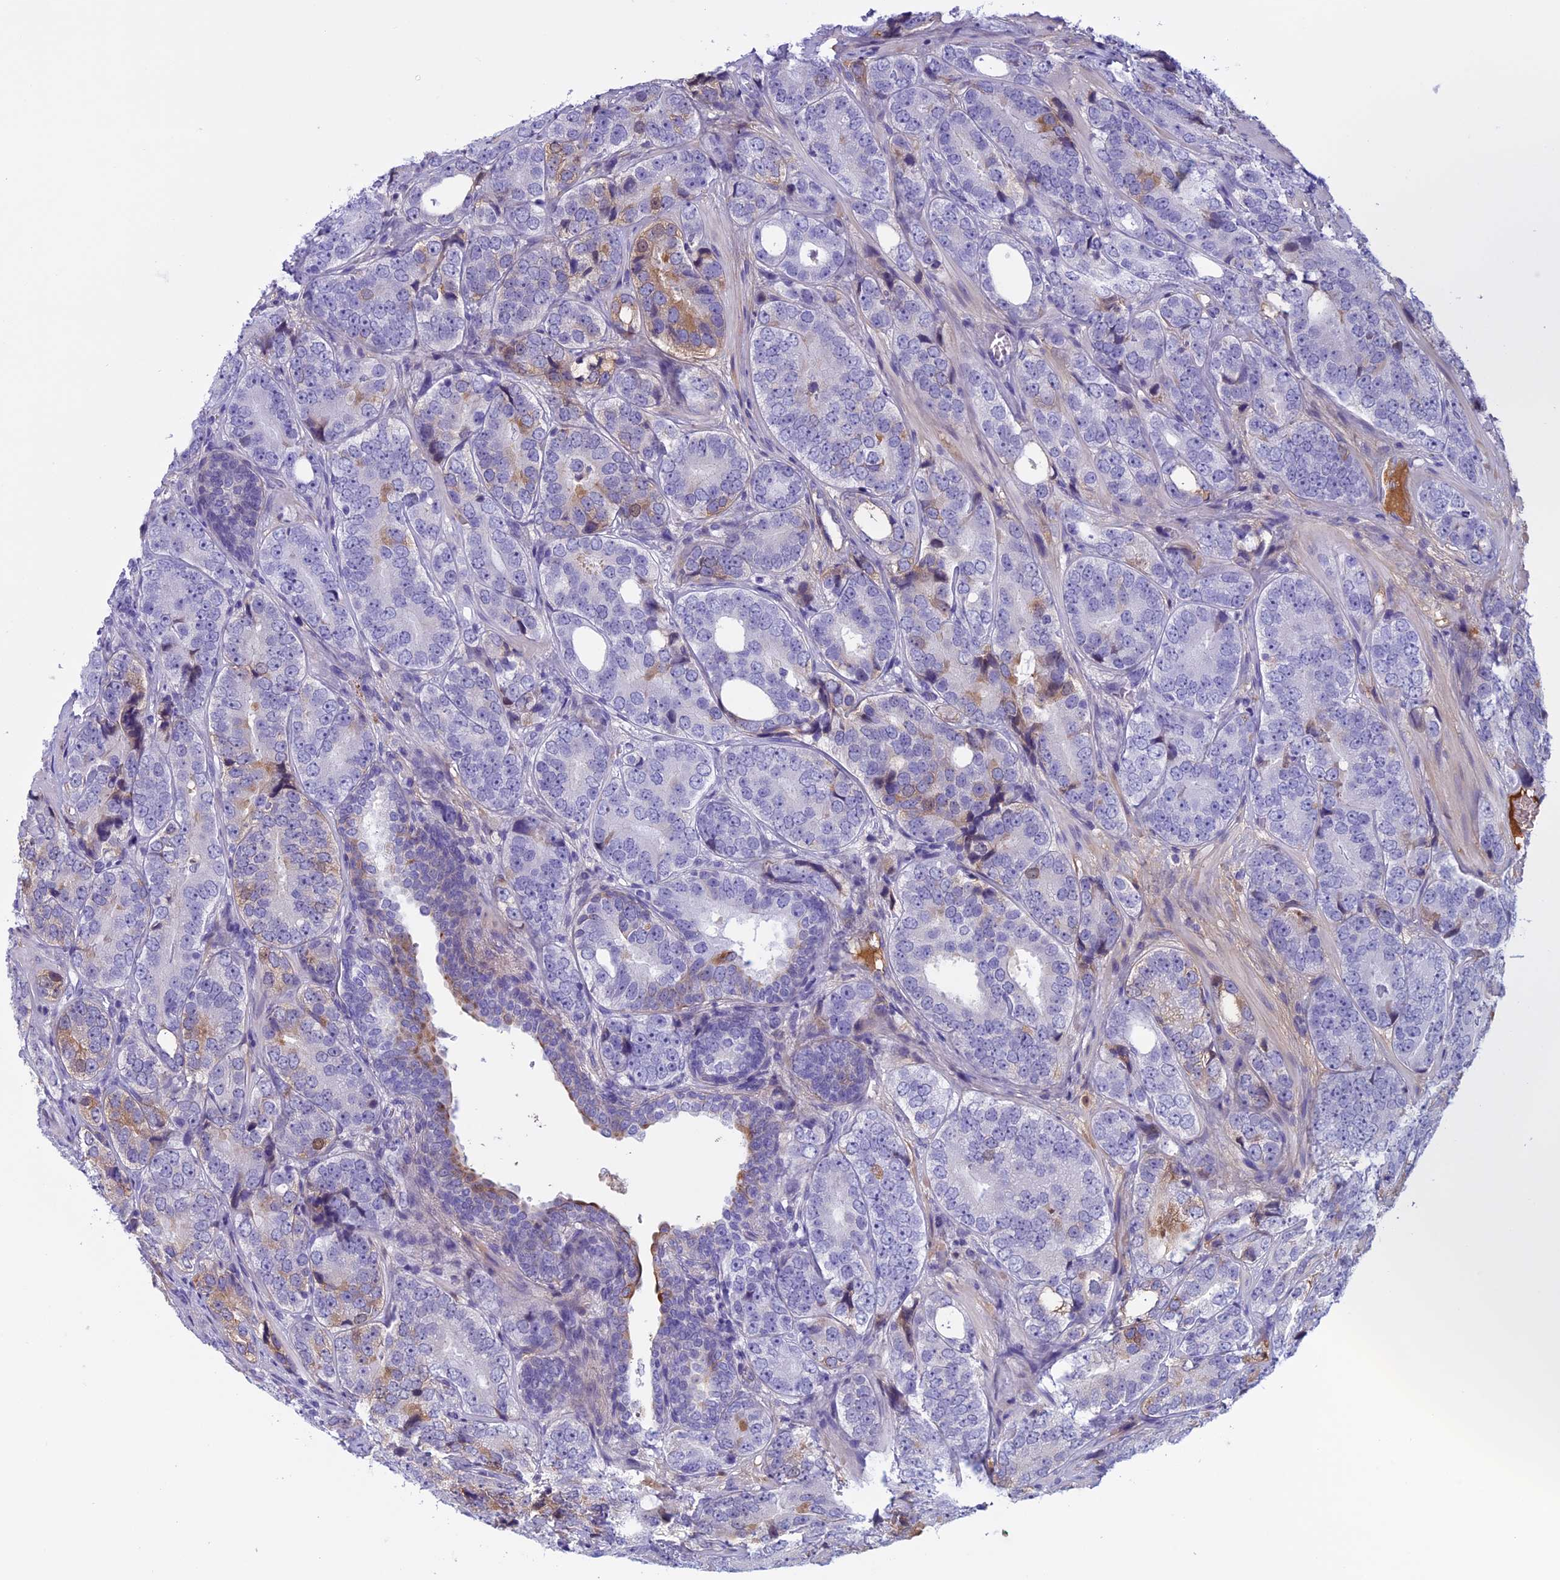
{"staining": {"intensity": "moderate", "quantity": "<25%", "location": "cytoplasmic/membranous"}, "tissue": "prostate cancer", "cell_type": "Tumor cells", "image_type": "cancer", "snomed": [{"axis": "morphology", "description": "Adenocarcinoma, High grade"}, {"axis": "topography", "description": "Prostate"}], "caption": "The micrograph displays staining of prostate high-grade adenocarcinoma, revealing moderate cytoplasmic/membranous protein expression (brown color) within tumor cells.", "gene": "ANGPTL2", "patient": {"sex": "male", "age": 56}}